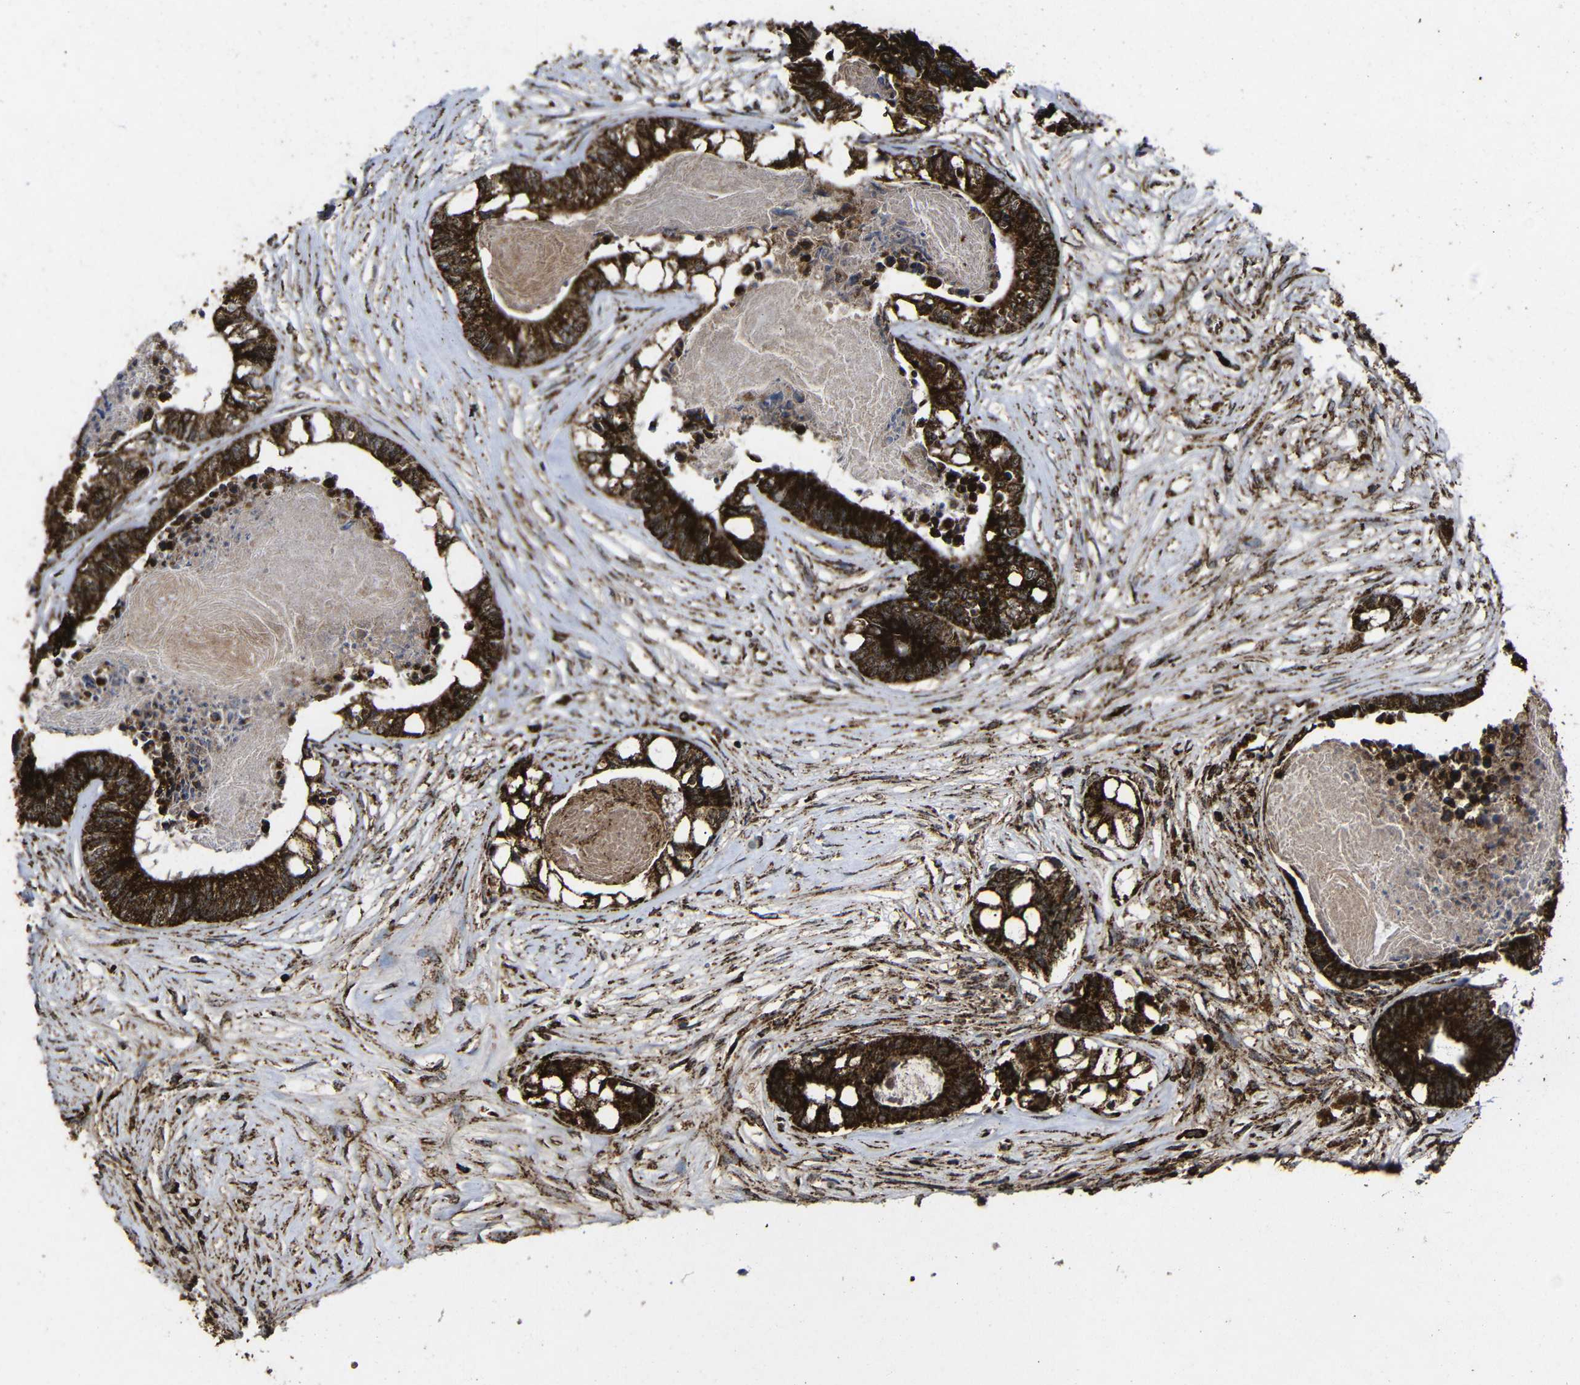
{"staining": {"intensity": "strong", "quantity": ">75%", "location": "cytoplasmic/membranous"}, "tissue": "colorectal cancer", "cell_type": "Tumor cells", "image_type": "cancer", "snomed": [{"axis": "morphology", "description": "Adenocarcinoma, NOS"}, {"axis": "topography", "description": "Rectum"}], "caption": "A histopathology image of adenocarcinoma (colorectal) stained for a protein displays strong cytoplasmic/membranous brown staining in tumor cells.", "gene": "ATP5F1A", "patient": {"sex": "male", "age": 63}}